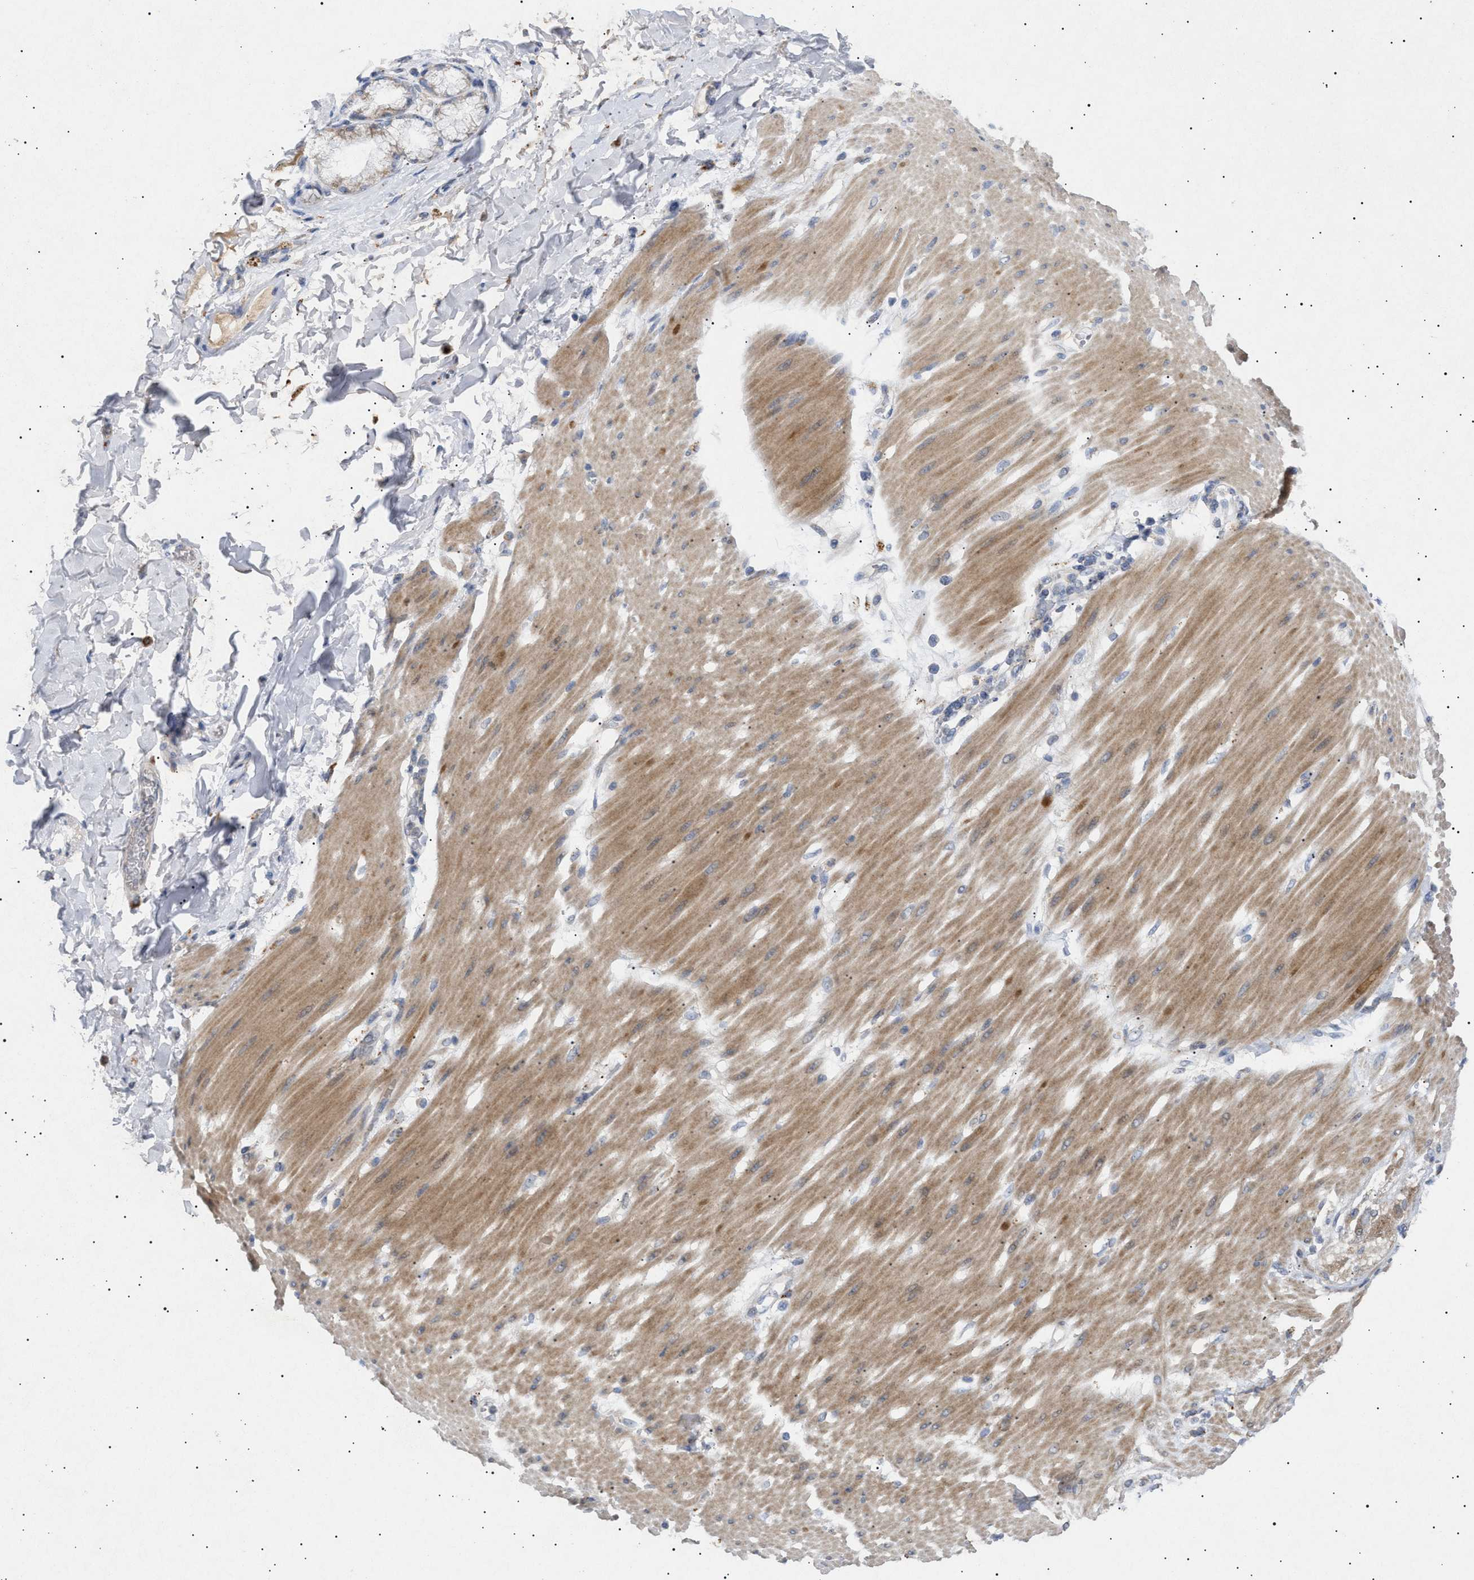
{"staining": {"intensity": "negative", "quantity": "none", "location": "none"}, "tissue": "adipose tissue", "cell_type": "Adipocytes", "image_type": "normal", "snomed": [{"axis": "morphology", "description": "Normal tissue, NOS"}, {"axis": "morphology", "description": "Adenocarcinoma, NOS"}, {"axis": "topography", "description": "Duodenum"}, {"axis": "topography", "description": "Peripheral nerve tissue"}], "caption": "Adipocytes are negative for protein expression in unremarkable human adipose tissue. (Stains: DAB (3,3'-diaminobenzidine) immunohistochemistry with hematoxylin counter stain, Microscopy: brightfield microscopy at high magnification).", "gene": "SIRT5", "patient": {"sex": "female", "age": 60}}